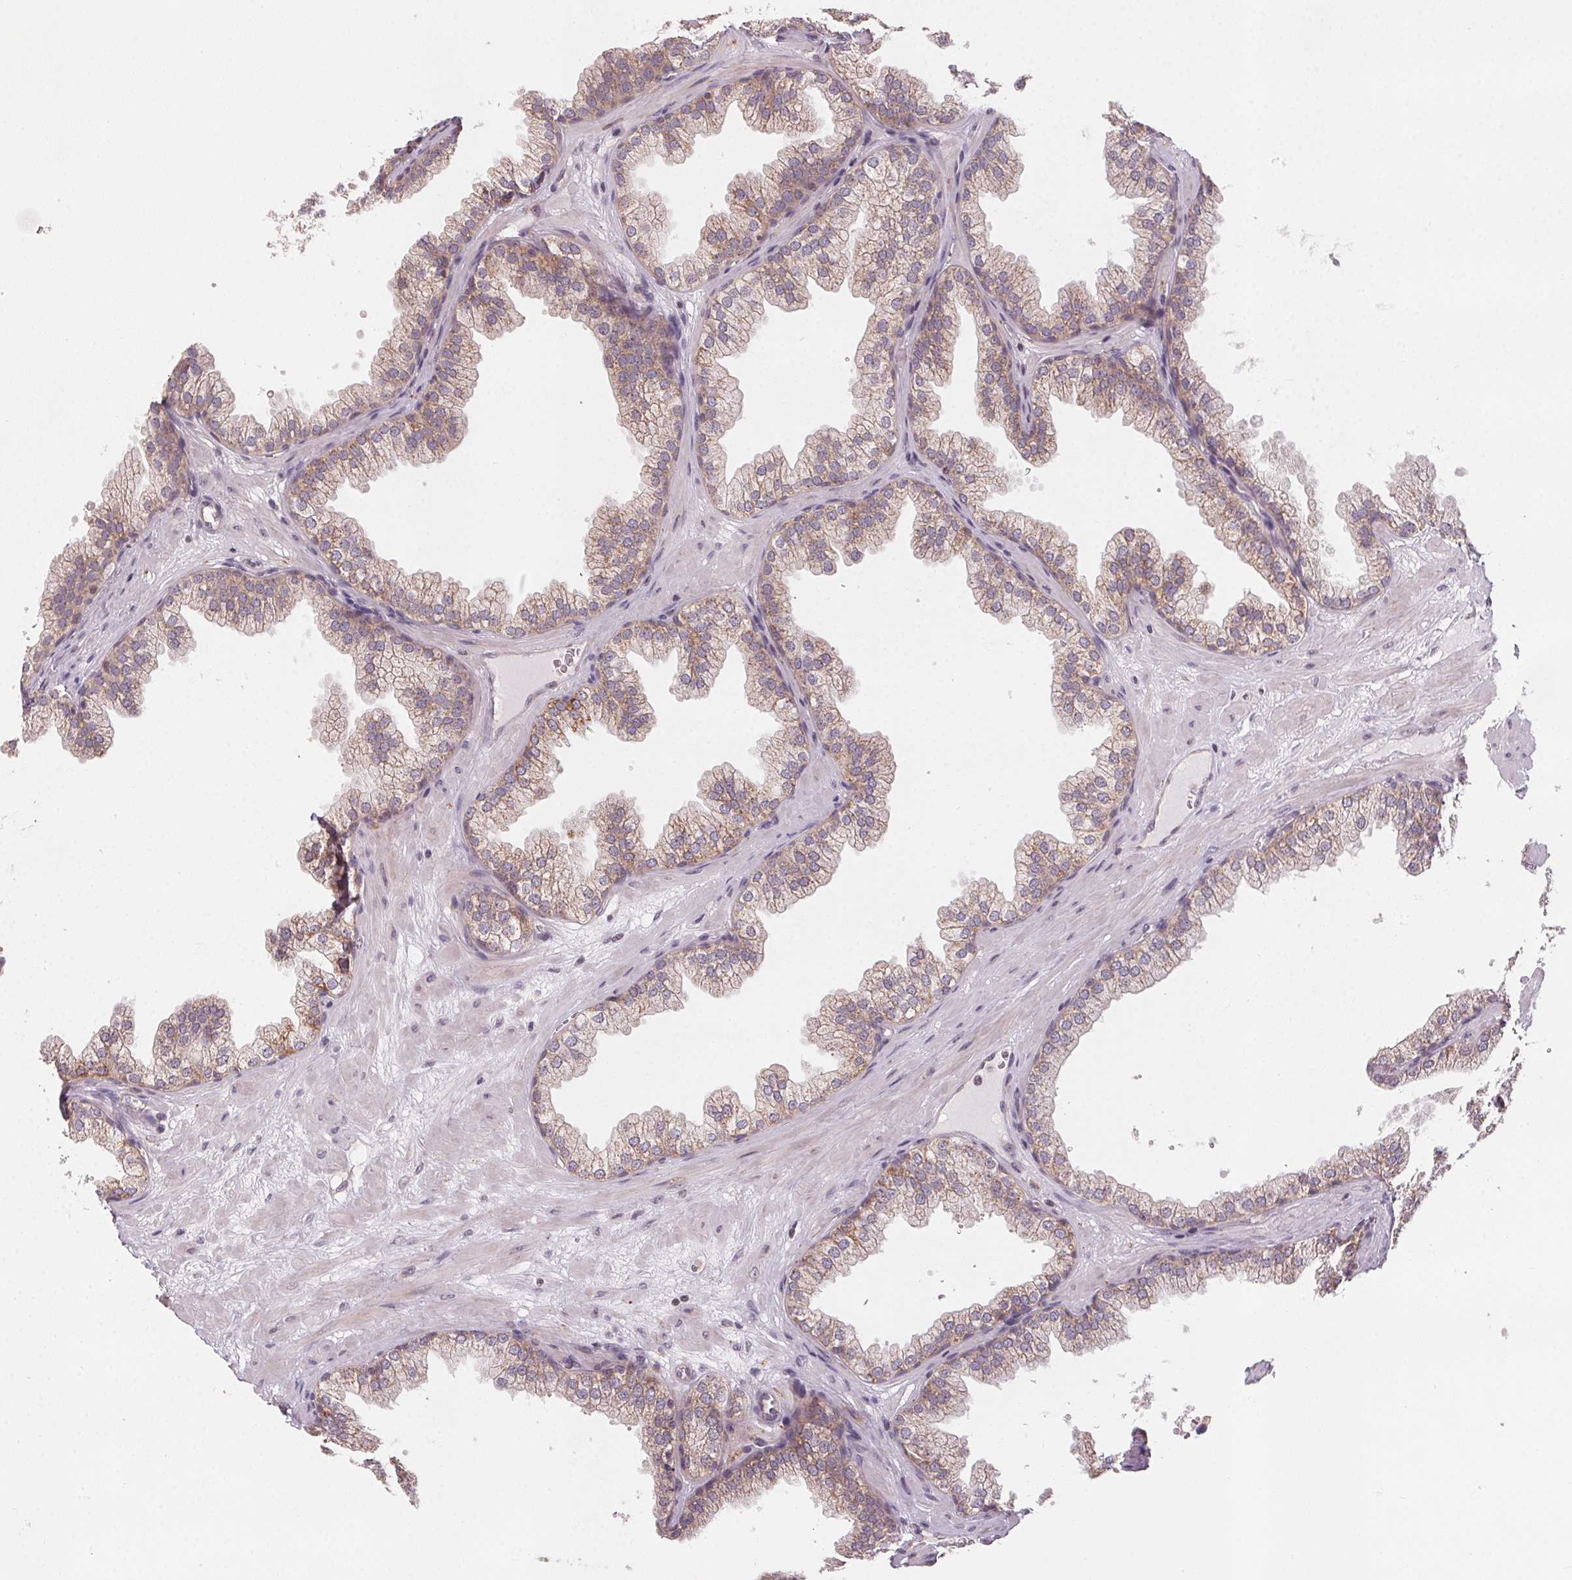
{"staining": {"intensity": "moderate", "quantity": "25%-75%", "location": "cytoplasmic/membranous"}, "tissue": "prostate", "cell_type": "Glandular cells", "image_type": "normal", "snomed": [{"axis": "morphology", "description": "Normal tissue, NOS"}, {"axis": "topography", "description": "Prostate"}], "caption": "Immunohistochemistry staining of benign prostate, which shows medium levels of moderate cytoplasmic/membranous positivity in approximately 25%-75% of glandular cells indicating moderate cytoplasmic/membranous protein staining. The staining was performed using DAB (3,3'-diaminobenzidine) (brown) for protein detection and nuclei were counterstained in hematoxylin (blue).", "gene": "NCOA4", "patient": {"sex": "male", "age": 37}}